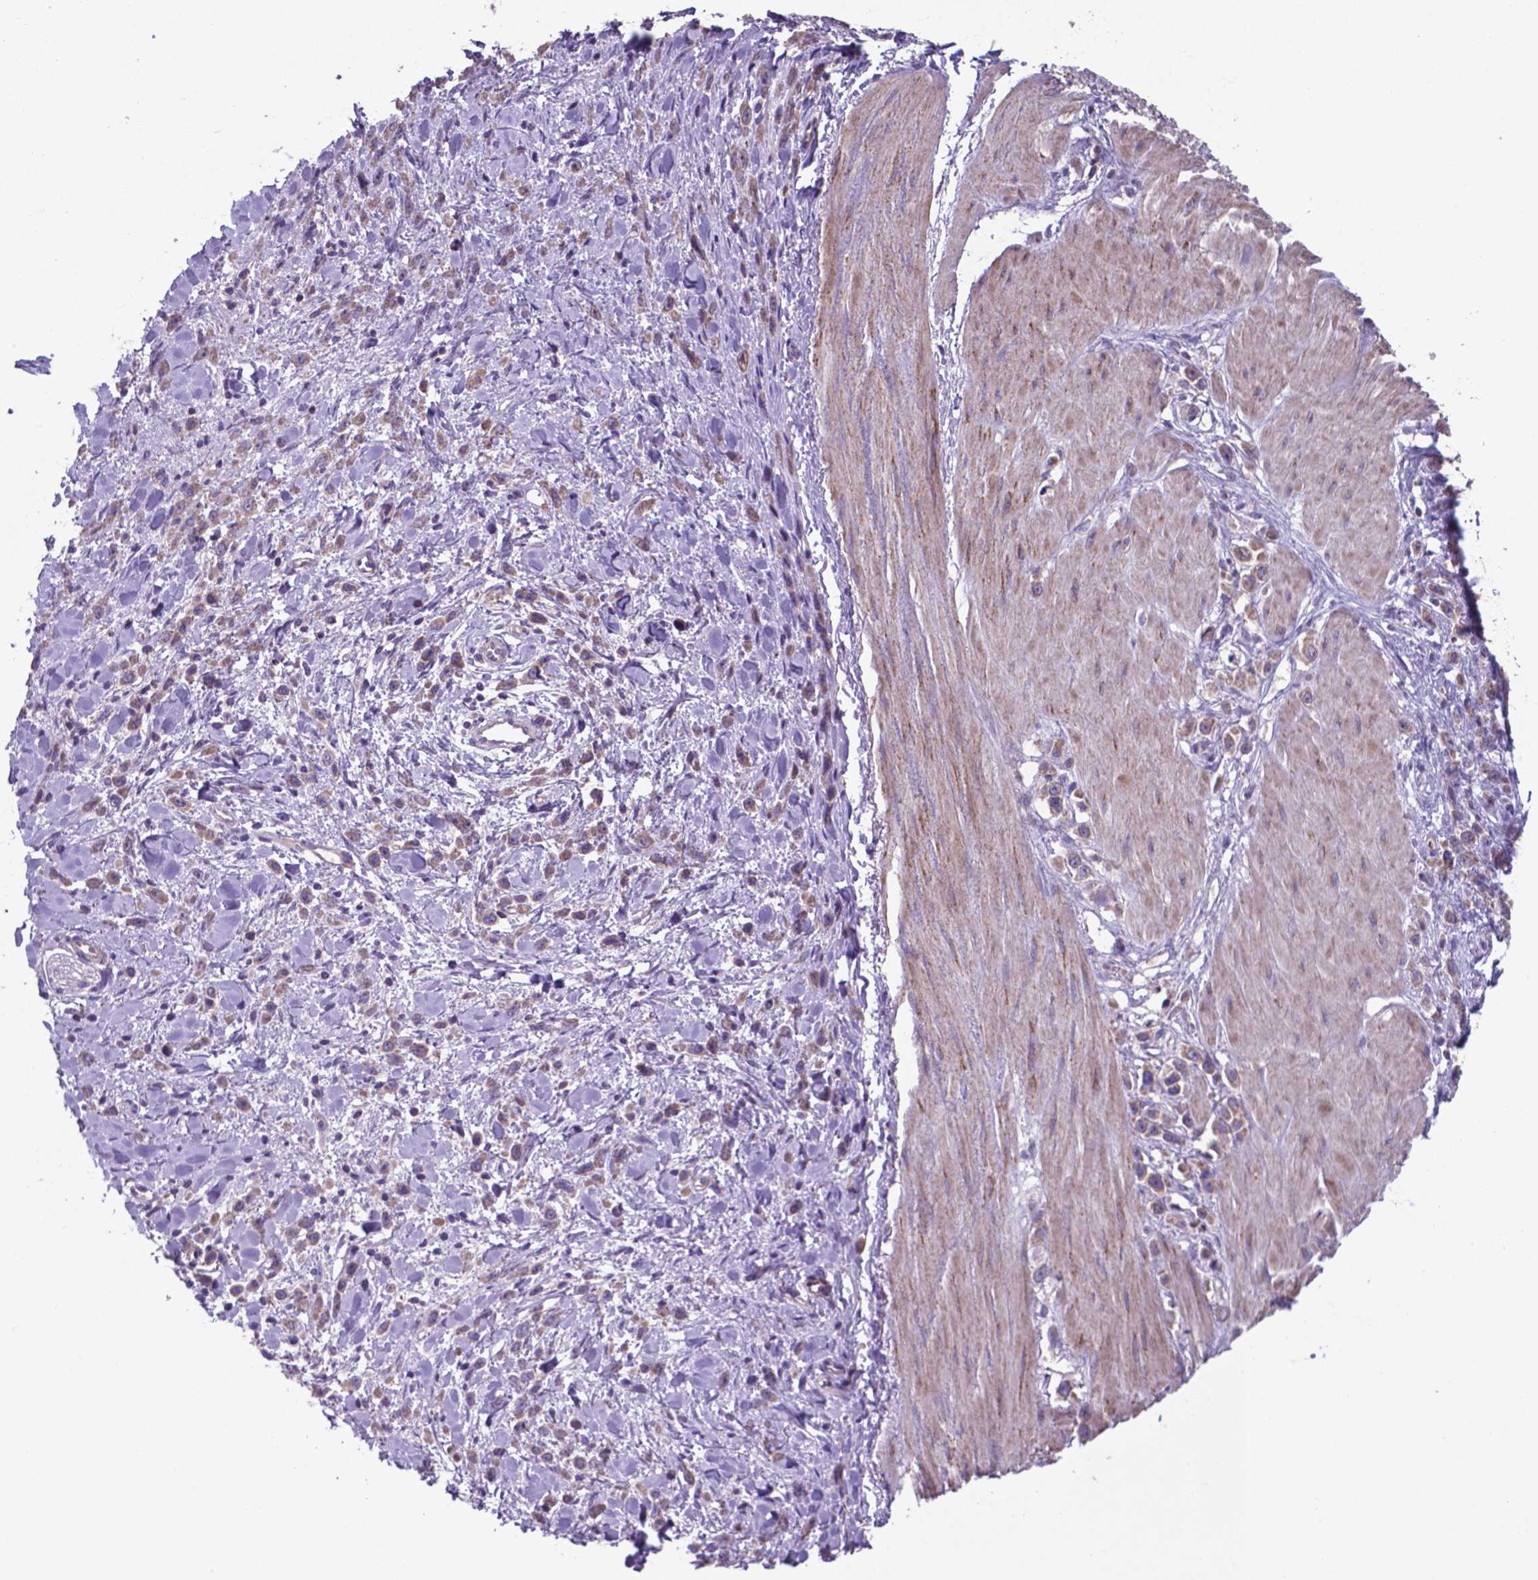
{"staining": {"intensity": "weak", "quantity": ">75%", "location": "cytoplasmic/membranous"}, "tissue": "stomach cancer", "cell_type": "Tumor cells", "image_type": "cancer", "snomed": [{"axis": "morphology", "description": "Adenocarcinoma, NOS"}, {"axis": "topography", "description": "Stomach"}], "caption": "Stomach adenocarcinoma stained for a protein exhibits weak cytoplasmic/membranous positivity in tumor cells.", "gene": "TYRO3", "patient": {"sex": "male", "age": 47}}